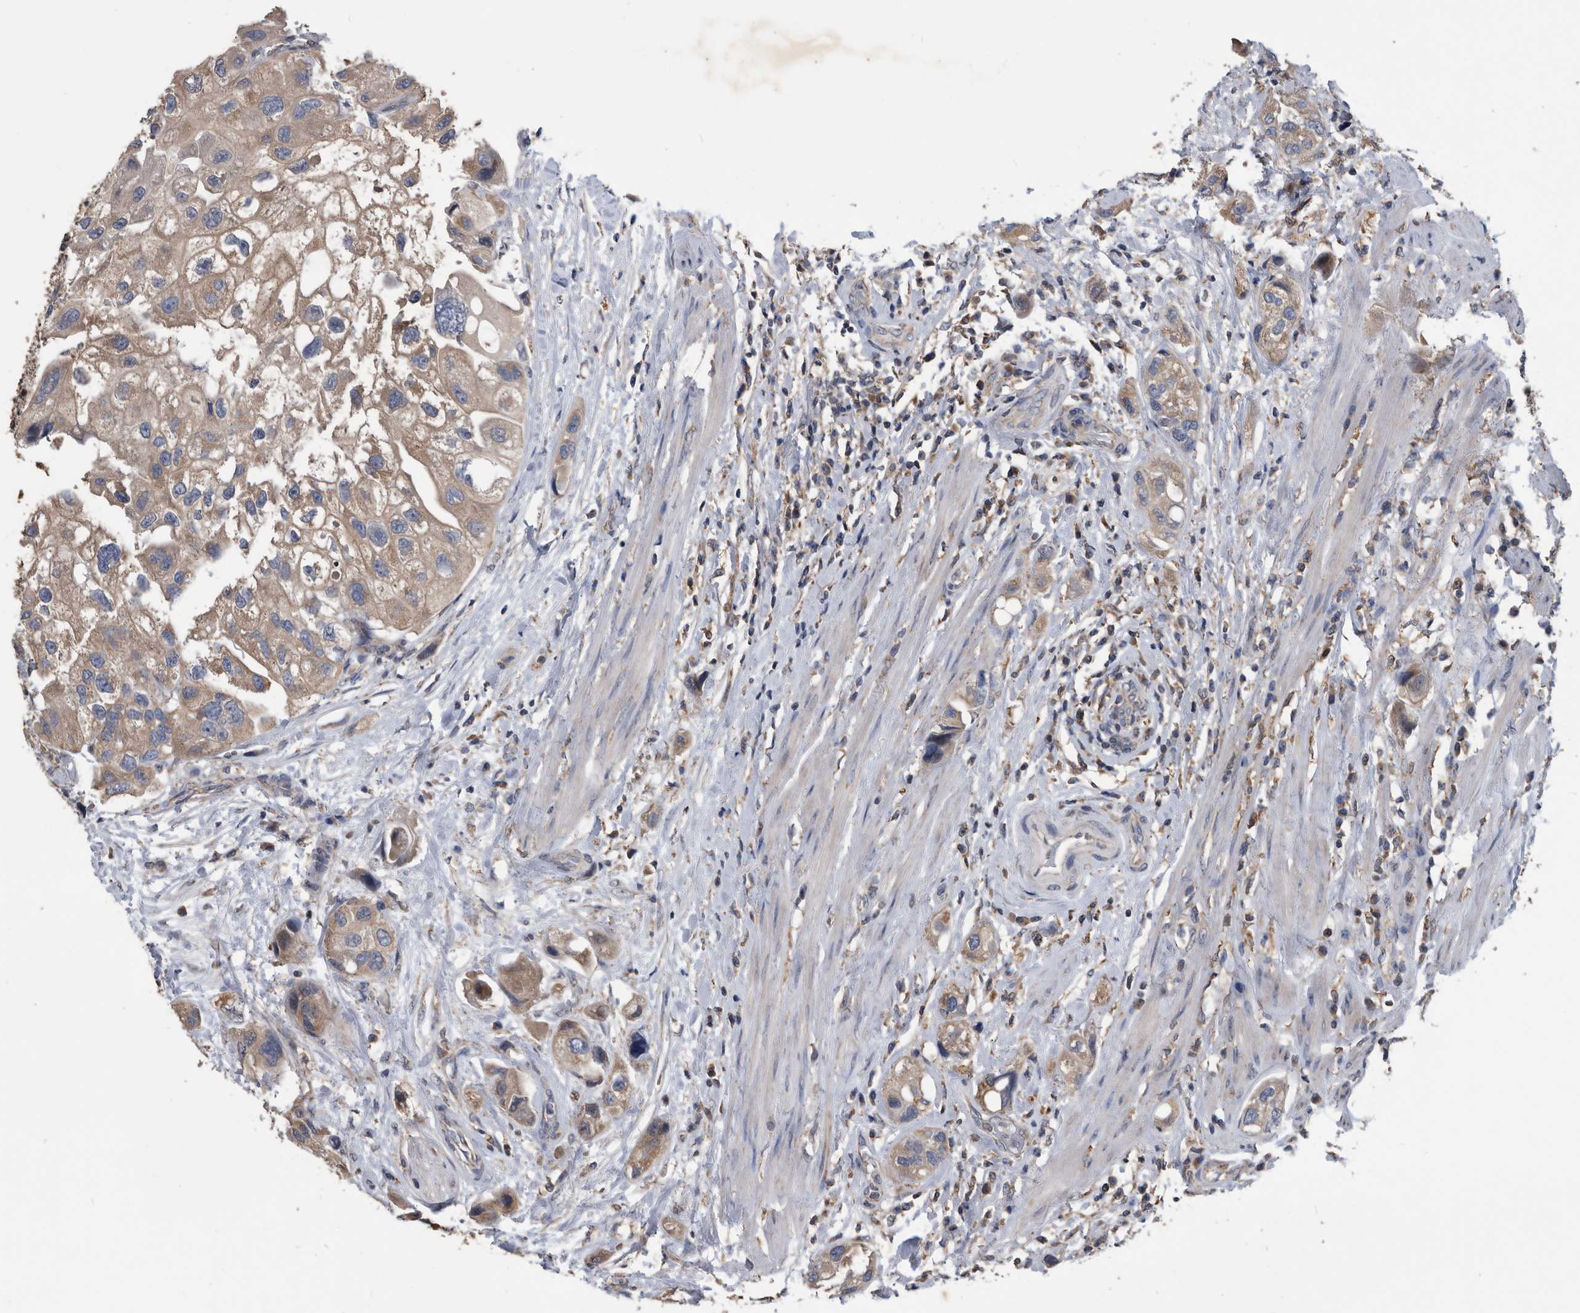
{"staining": {"intensity": "weak", "quantity": ">75%", "location": "cytoplasmic/membranous"}, "tissue": "urothelial cancer", "cell_type": "Tumor cells", "image_type": "cancer", "snomed": [{"axis": "morphology", "description": "Urothelial carcinoma, High grade"}, {"axis": "topography", "description": "Urinary bladder"}], "caption": "Brown immunohistochemical staining in urothelial carcinoma (high-grade) demonstrates weak cytoplasmic/membranous expression in about >75% of tumor cells.", "gene": "NRBP1", "patient": {"sex": "female", "age": 64}}